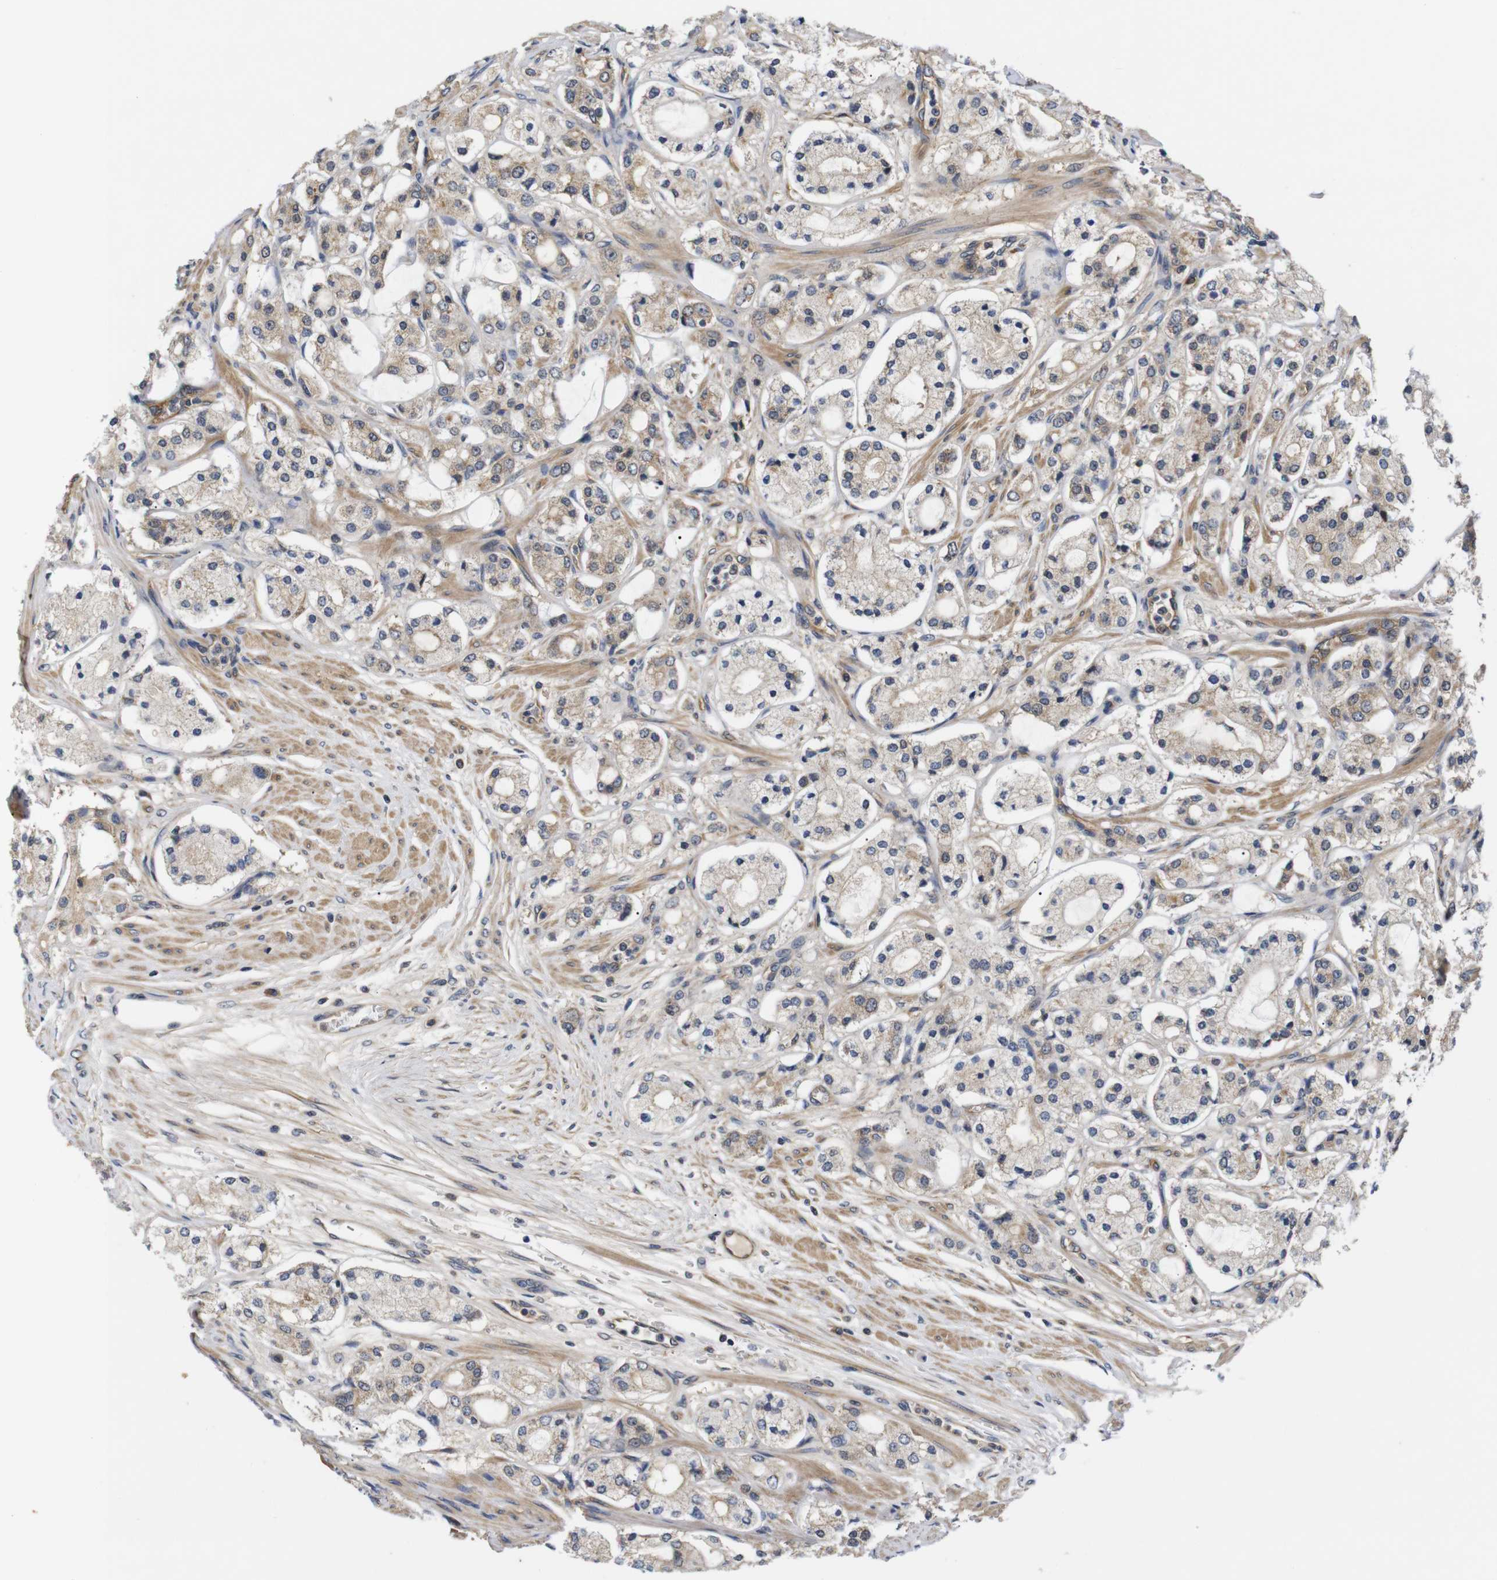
{"staining": {"intensity": "moderate", "quantity": "25%-75%", "location": "cytoplasmic/membranous"}, "tissue": "prostate cancer", "cell_type": "Tumor cells", "image_type": "cancer", "snomed": [{"axis": "morphology", "description": "Adenocarcinoma, High grade"}, {"axis": "topography", "description": "Prostate"}], "caption": "A brown stain highlights moderate cytoplasmic/membranous staining of a protein in high-grade adenocarcinoma (prostate) tumor cells. The staining was performed using DAB to visualize the protein expression in brown, while the nuclei were stained in blue with hematoxylin (Magnification: 20x).", "gene": "RIPK1", "patient": {"sex": "male", "age": 65}}